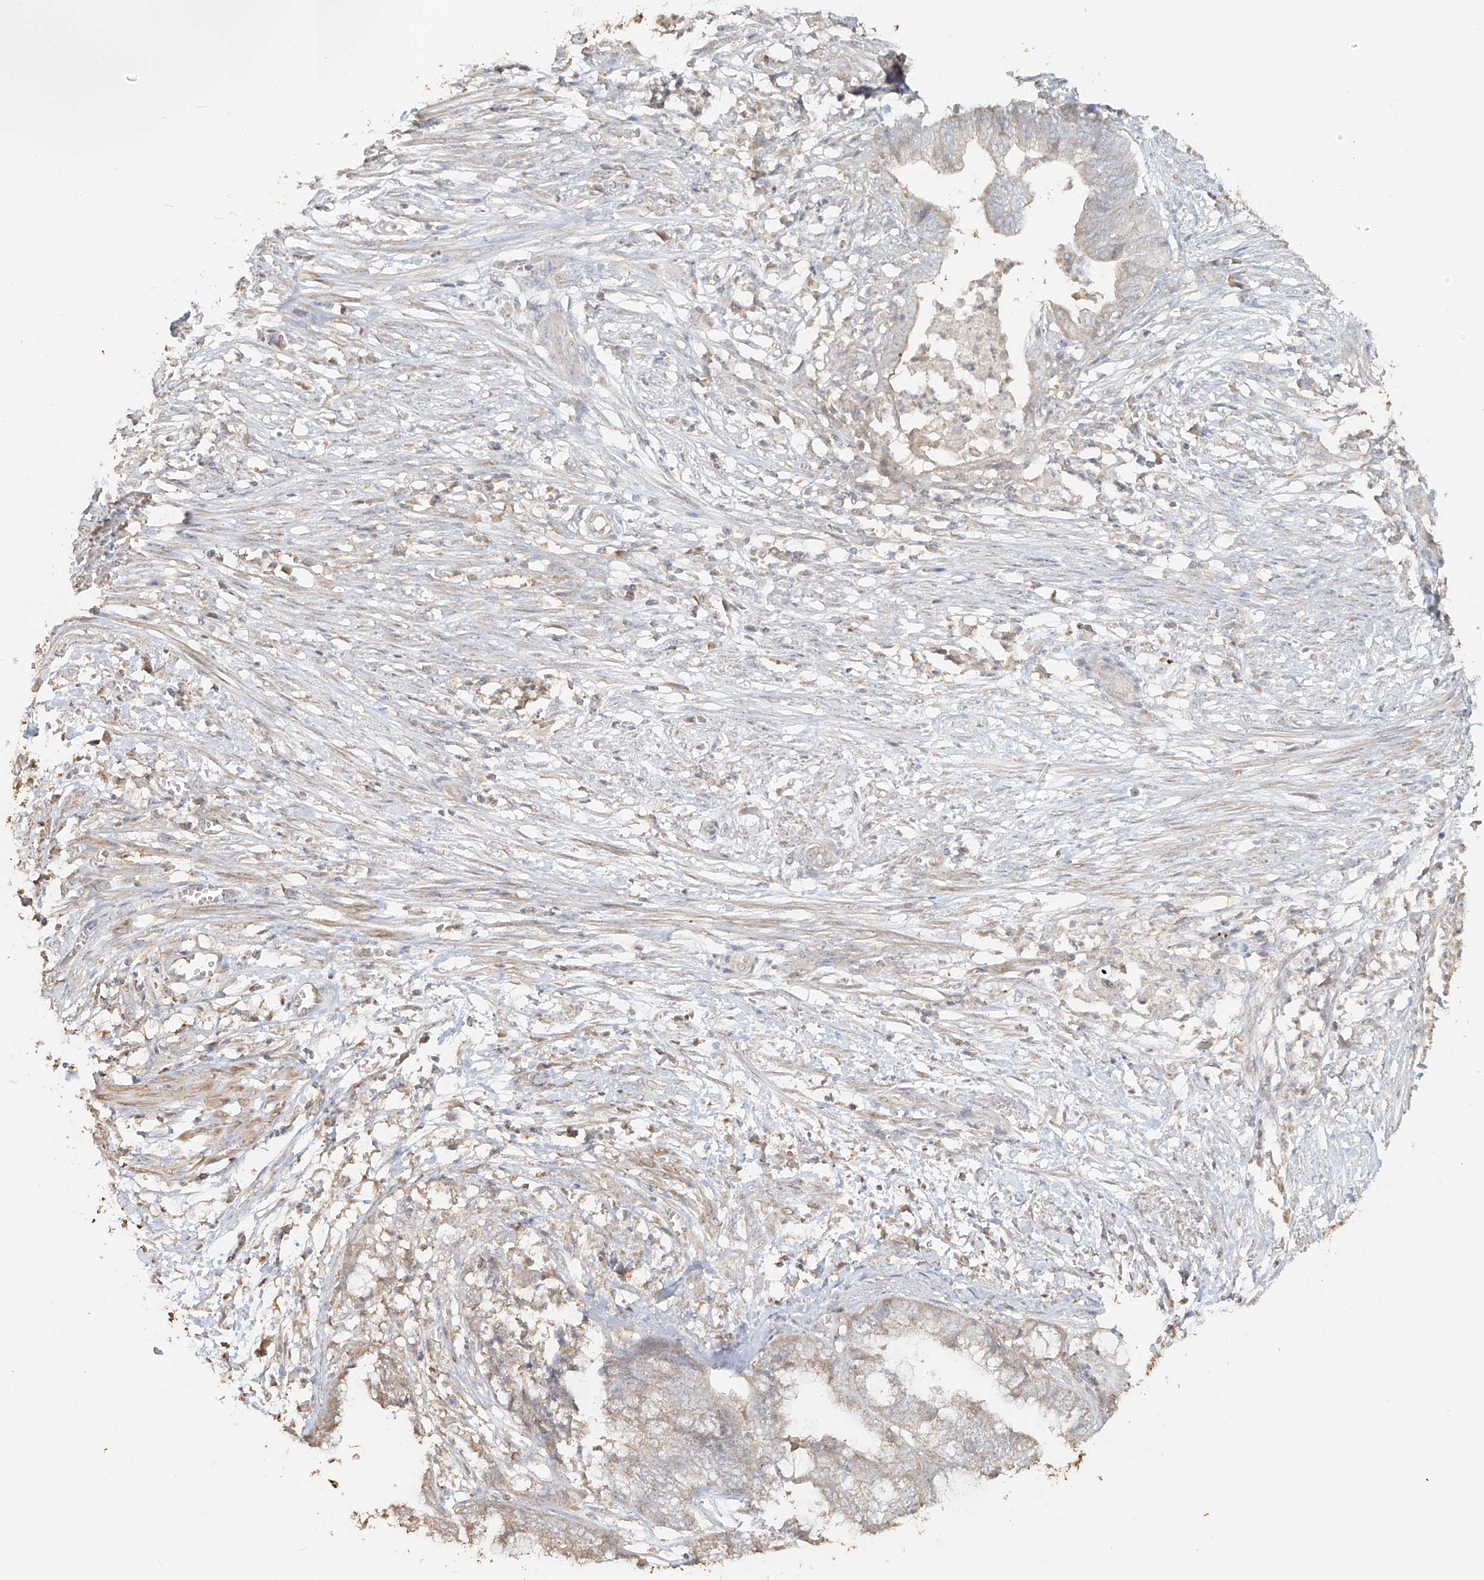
{"staining": {"intensity": "negative", "quantity": "none", "location": "none"}, "tissue": "endometrial cancer", "cell_type": "Tumor cells", "image_type": "cancer", "snomed": [{"axis": "morphology", "description": "Necrosis, NOS"}, {"axis": "morphology", "description": "Adenocarcinoma, NOS"}, {"axis": "topography", "description": "Endometrium"}], "caption": "Micrograph shows no protein positivity in tumor cells of adenocarcinoma (endometrial) tissue.", "gene": "NPHS1", "patient": {"sex": "female", "age": 79}}